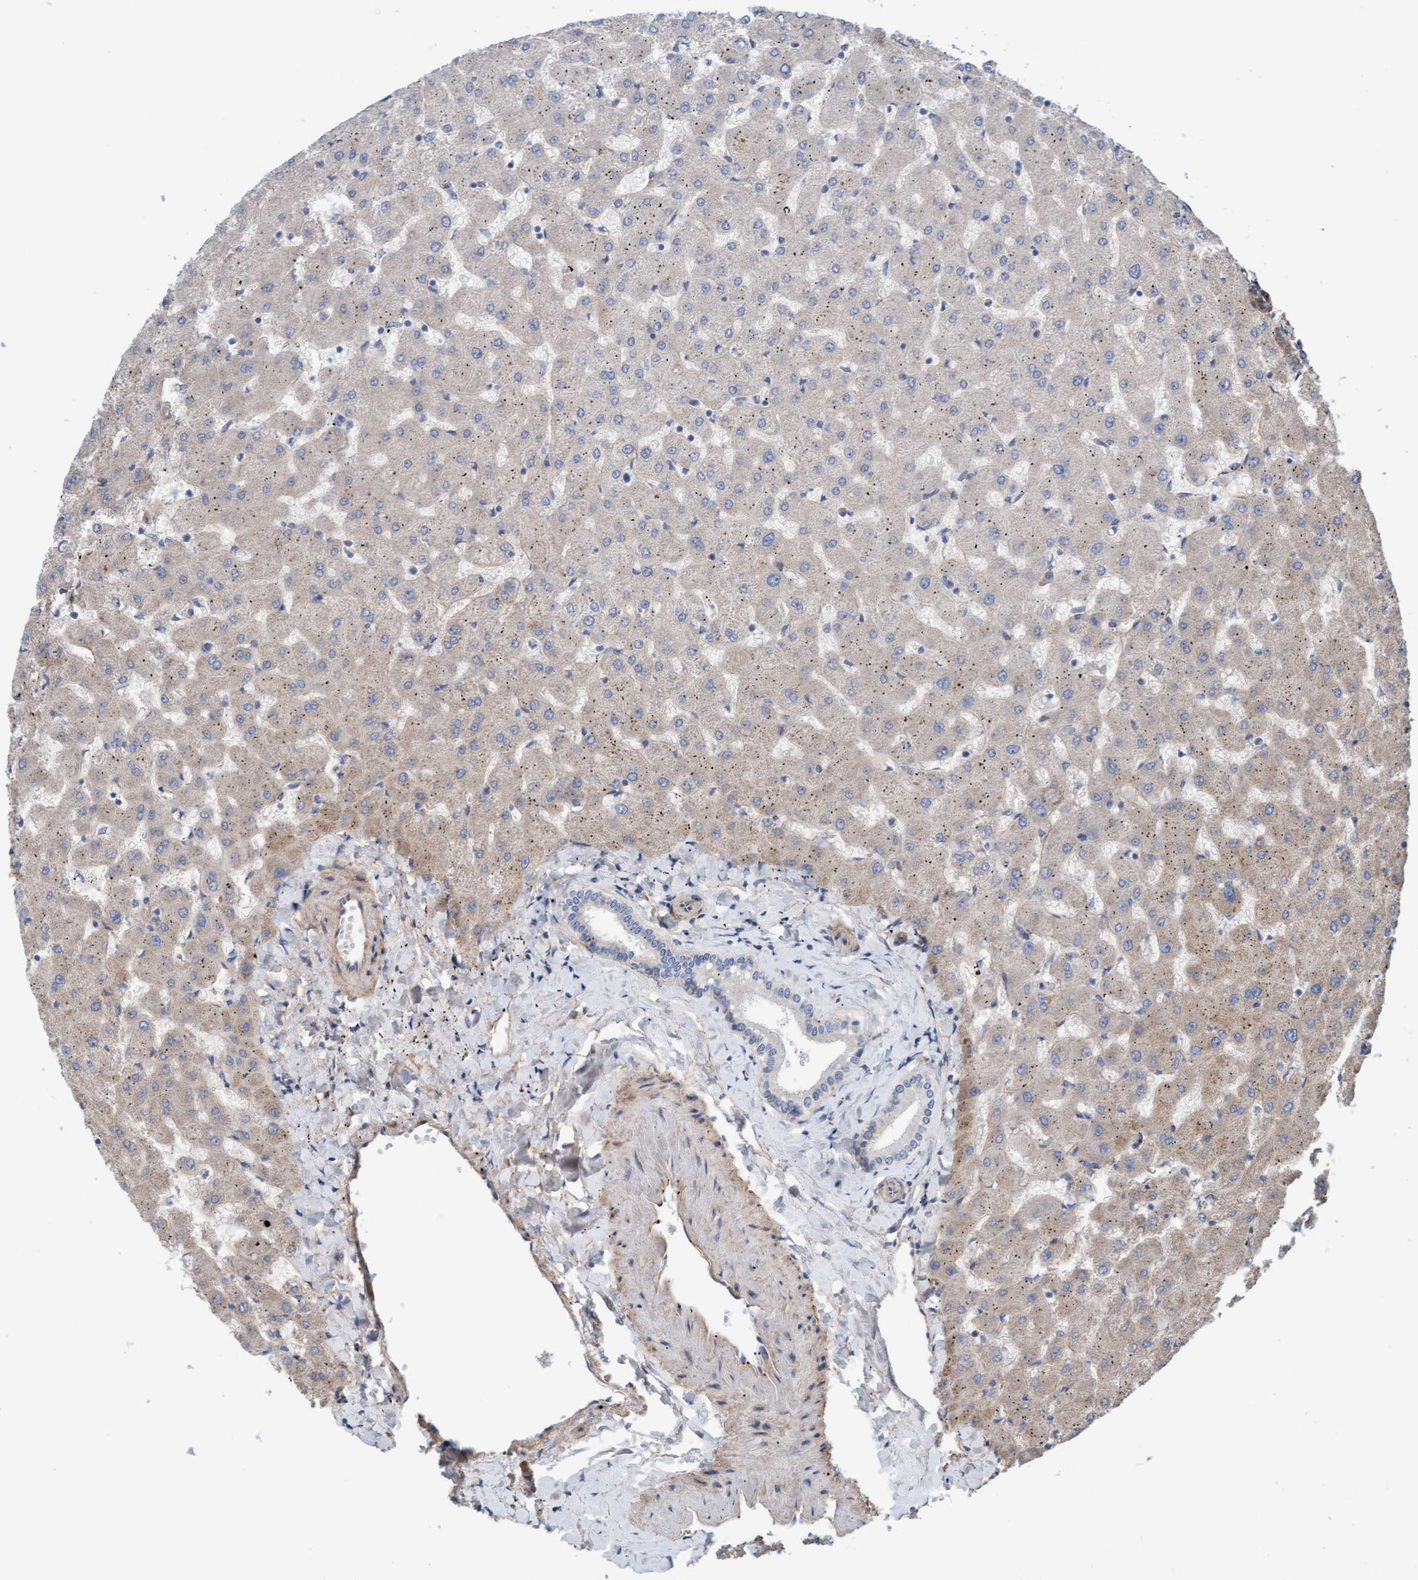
{"staining": {"intensity": "negative", "quantity": "none", "location": "none"}, "tissue": "liver", "cell_type": "Cholangiocytes", "image_type": "normal", "snomed": [{"axis": "morphology", "description": "Normal tissue, NOS"}, {"axis": "topography", "description": "Liver"}], "caption": "Immunohistochemistry photomicrograph of unremarkable human liver stained for a protein (brown), which demonstrates no staining in cholangiocytes. (Brightfield microscopy of DAB immunohistochemistry (IHC) at high magnification).", "gene": "CDK5RAP3", "patient": {"sex": "female", "age": 63}}